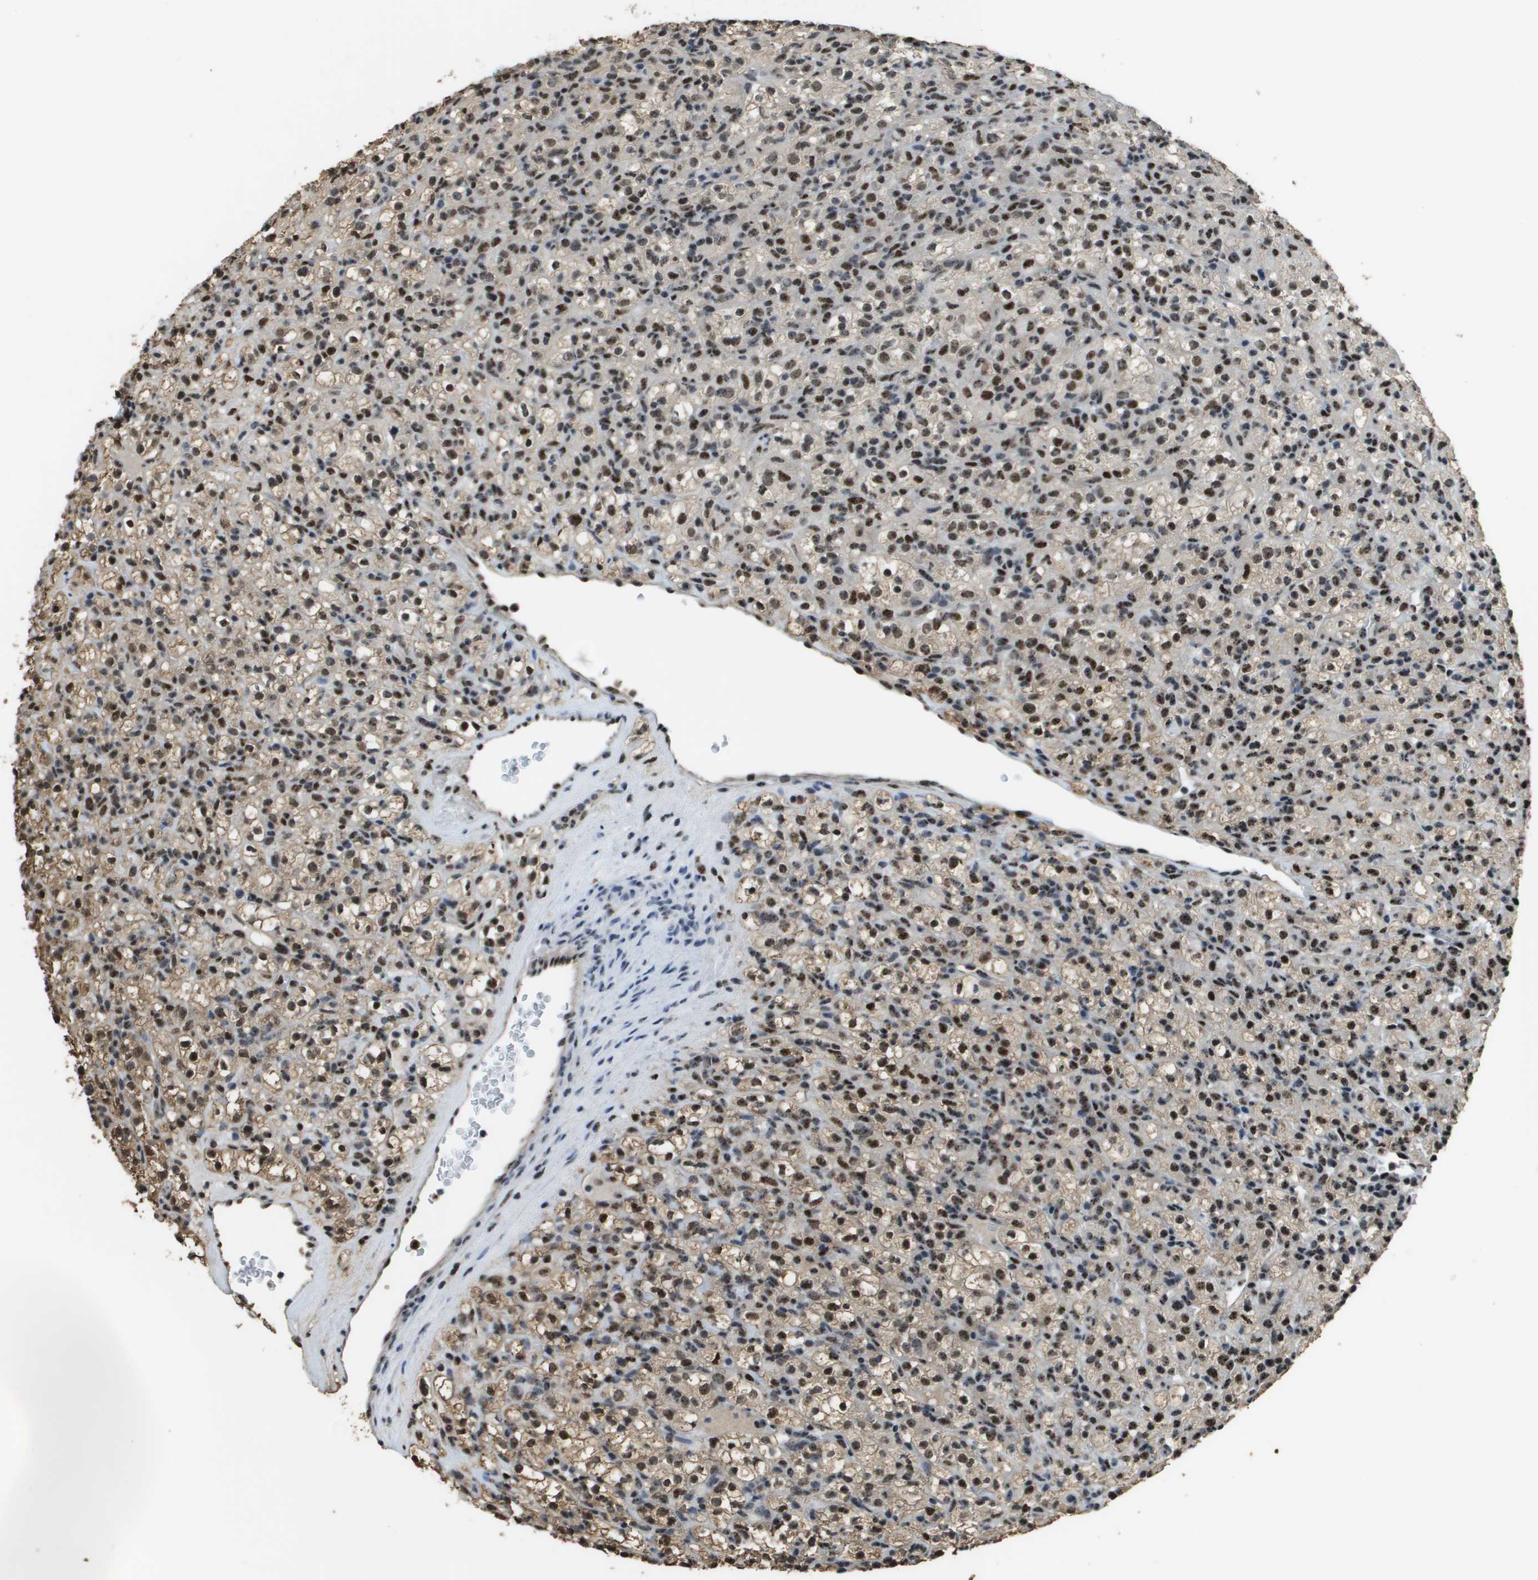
{"staining": {"intensity": "moderate", "quantity": ">75%", "location": "nuclear"}, "tissue": "renal cancer", "cell_type": "Tumor cells", "image_type": "cancer", "snomed": [{"axis": "morphology", "description": "Normal tissue, NOS"}, {"axis": "morphology", "description": "Adenocarcinoma, NOS"}, {"axis": "topography", "description": "Kidney"}], "caption": "Brown immunohistochemical staining in renal cancer (adenocarcinoma) displays moderate nuclear staining in about >75% of tumor cells. The staining was performed using DAB to visualize the protein expression in brown, while the nuclei were stained in blue with hematoxylin (Magnification: 20x).", "gene": "SP100", "patient": {"sex": "female", "age": 72}}